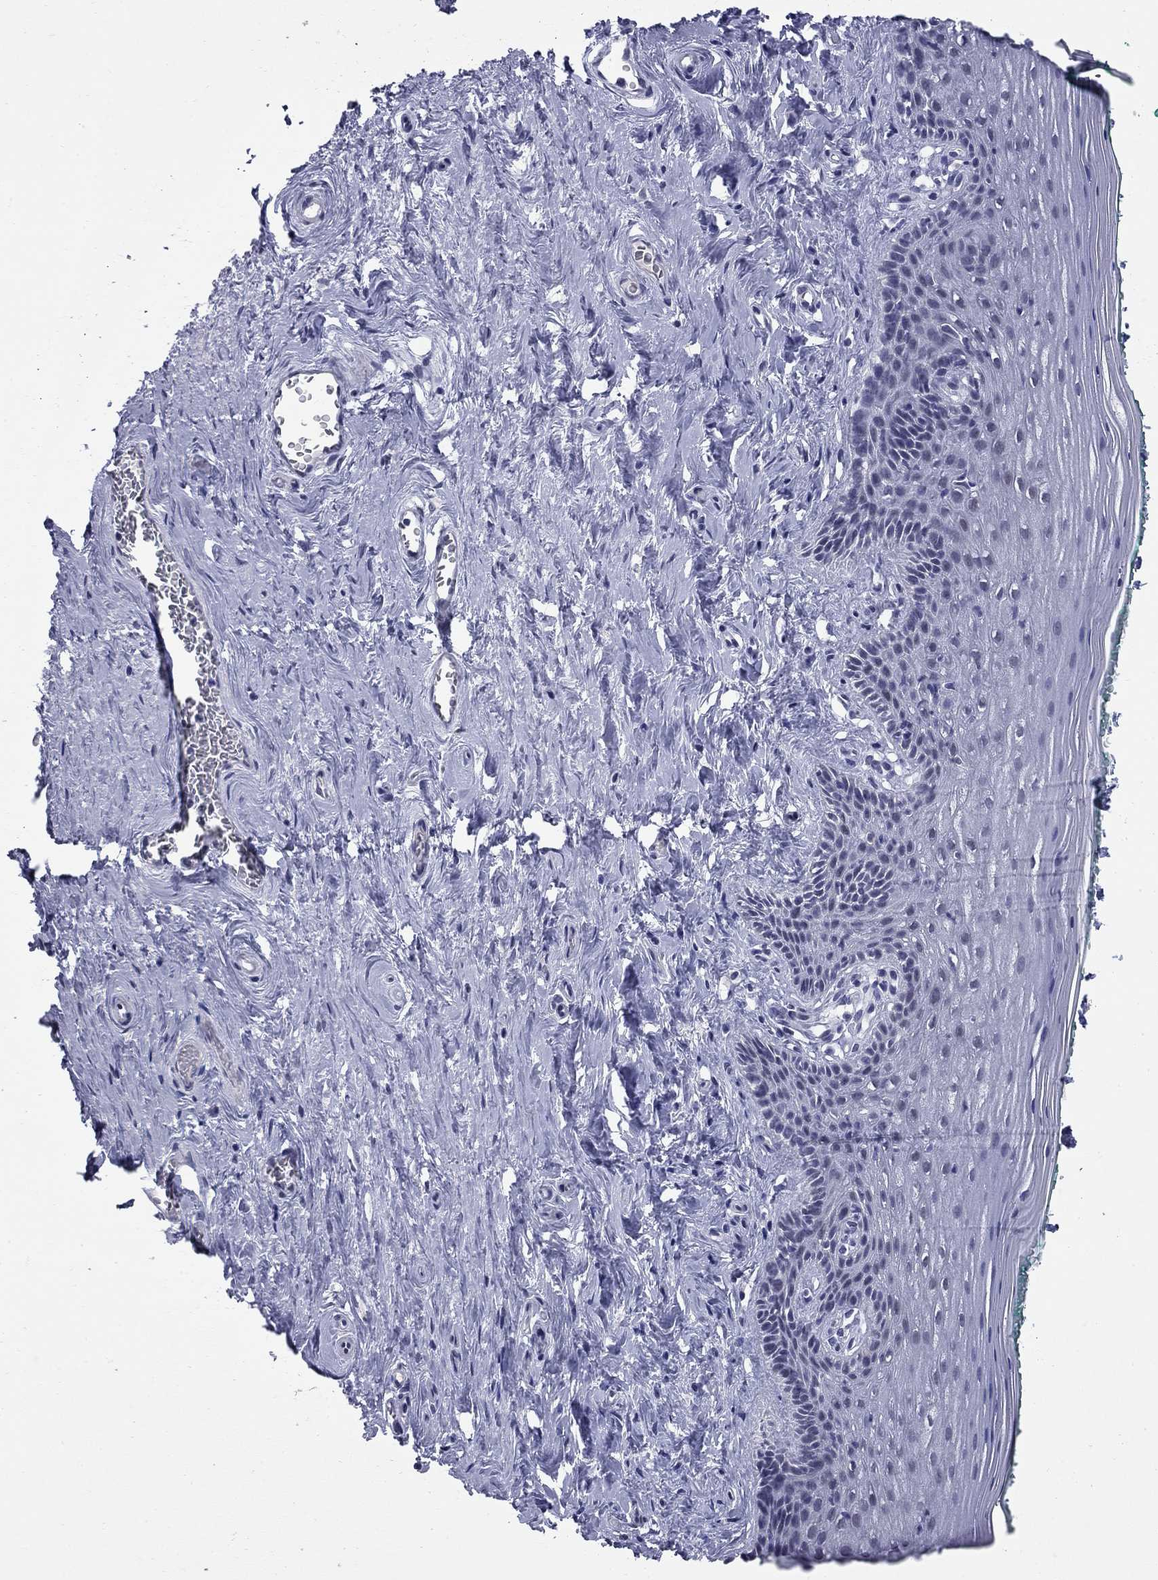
{"staining": {"intensity": "negative", "quantity": "none", "location": "none"}, "tissue": "vagina", "cell_type": "Squamous epithelial cells", "image_type": "normal", "snomed": [{"axis": "morphology", "description": "Normal tissue, NOS"}, {"axis": "topography", "description": "Vagina"}], "caption": "DAB (3,3'-diaminobenzidine) immunohistochemical staining of unremarkable human vagina displays no significant staining in squamous epithelial cells. The staining was performed using DAB to visualize the protein expression in brown, while the nuclei were stained in blue with hematoxylin (Magnification: 20x).", "gene": "HTR4", "patient": {"sex": "female", "age": 45}}